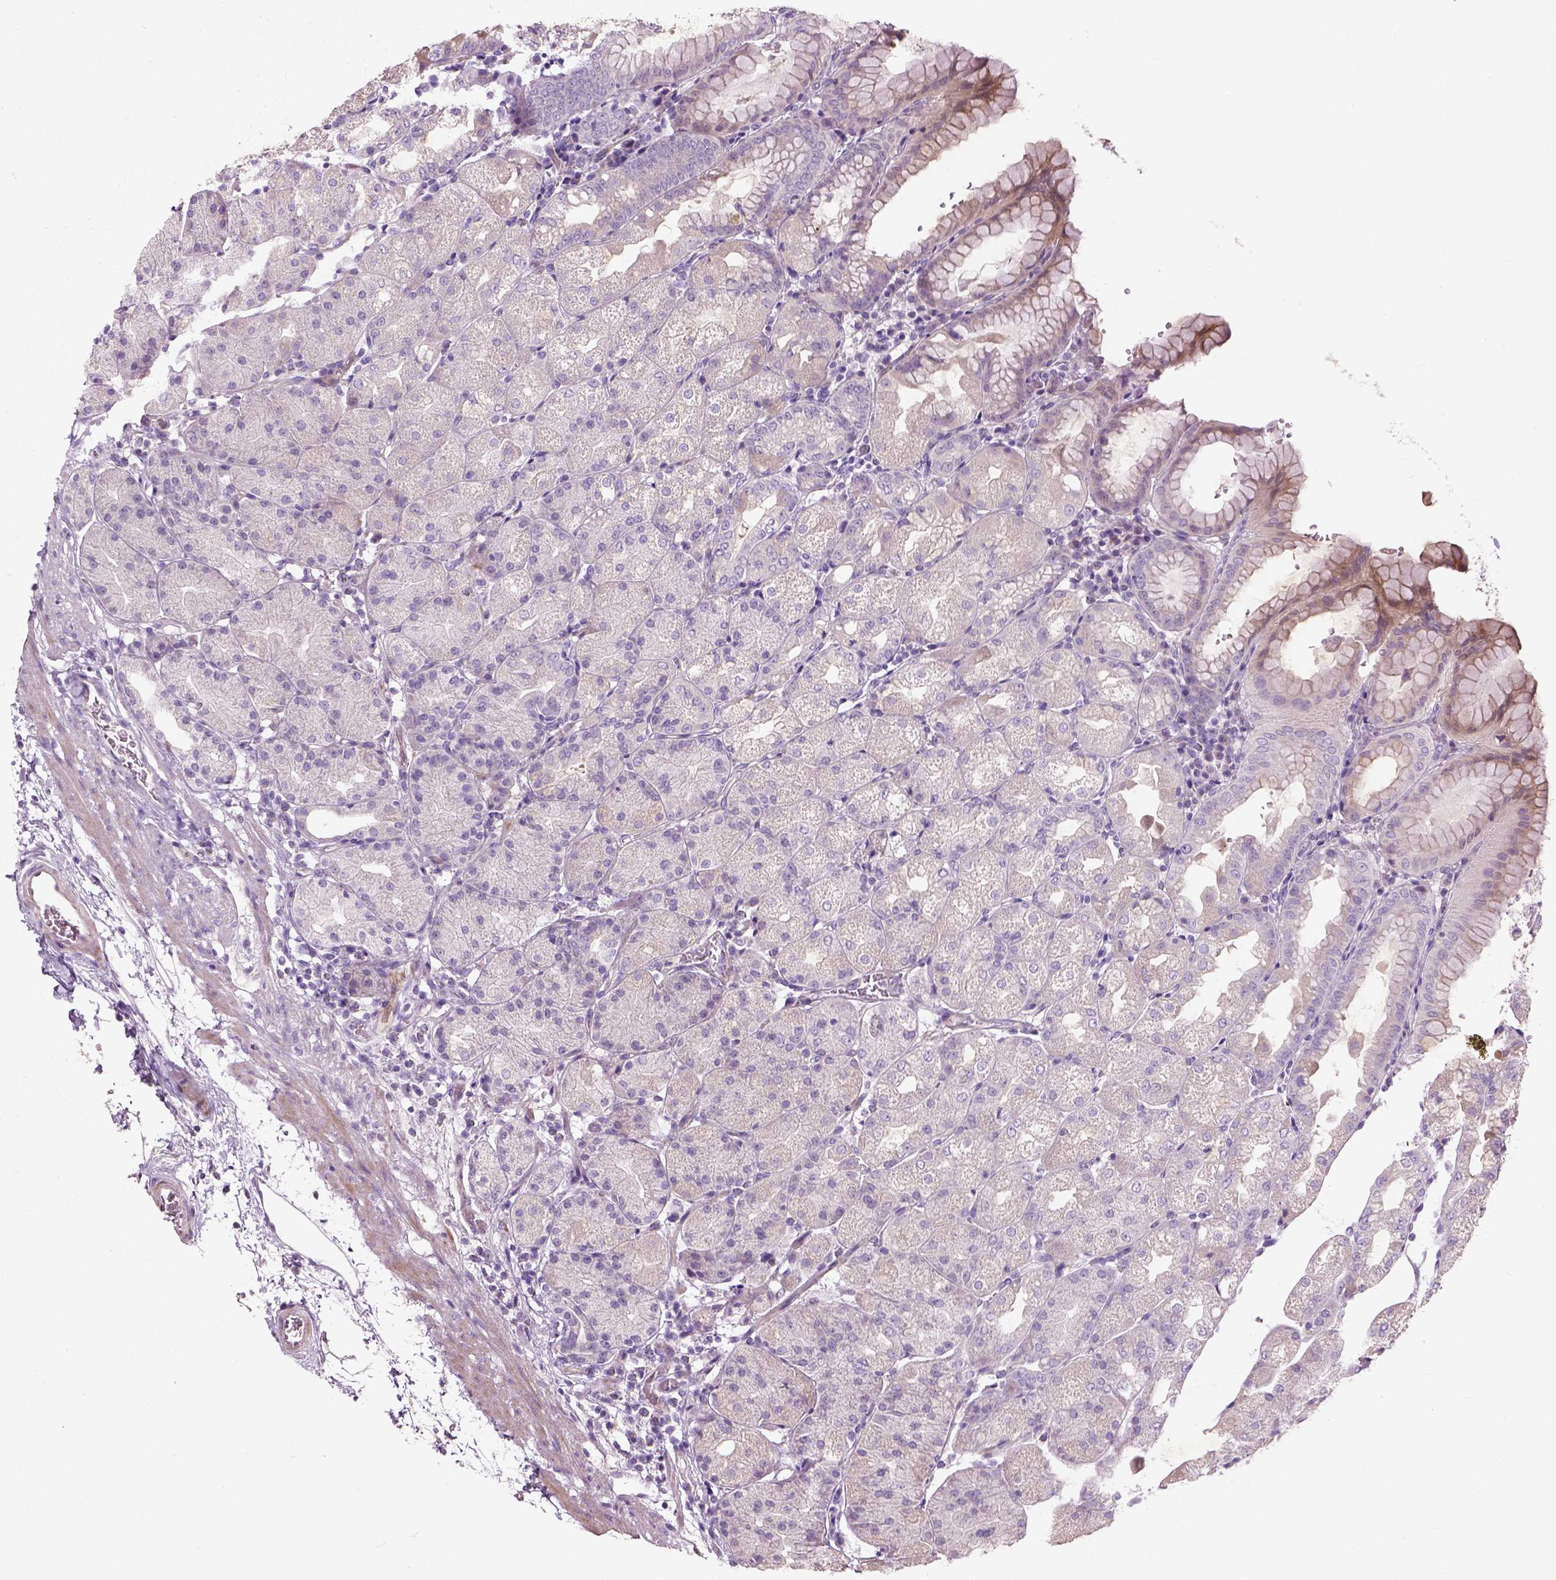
{"staining": {"intensity": "weak", "quantity": "<25%", "location": "cytoplasmic/membranous"}, "tissue": "stomach", "cell_type": "Glandular cells", "image_type": "normal", "snomed": [{"axis": "morphology", "description": "Normal tissue, NOS"}, {"axis": "topography", "description": "Stomach, upper"}, {"axis": "topography", "description": "Stomach"}, {"axis": "topography", "description": "Stomach, lower"}], "caption": "The immunohistochemistry (IHC) photomicrograph has no significant expression in glandular cells of stomach. Brightfield microscopy of immunohistochemistry stained with DAB (brown) and hematoxylin (blue), captured at high magnification.", "gene": "PKP3", "patient": {"sex": "male", "age": 62}}